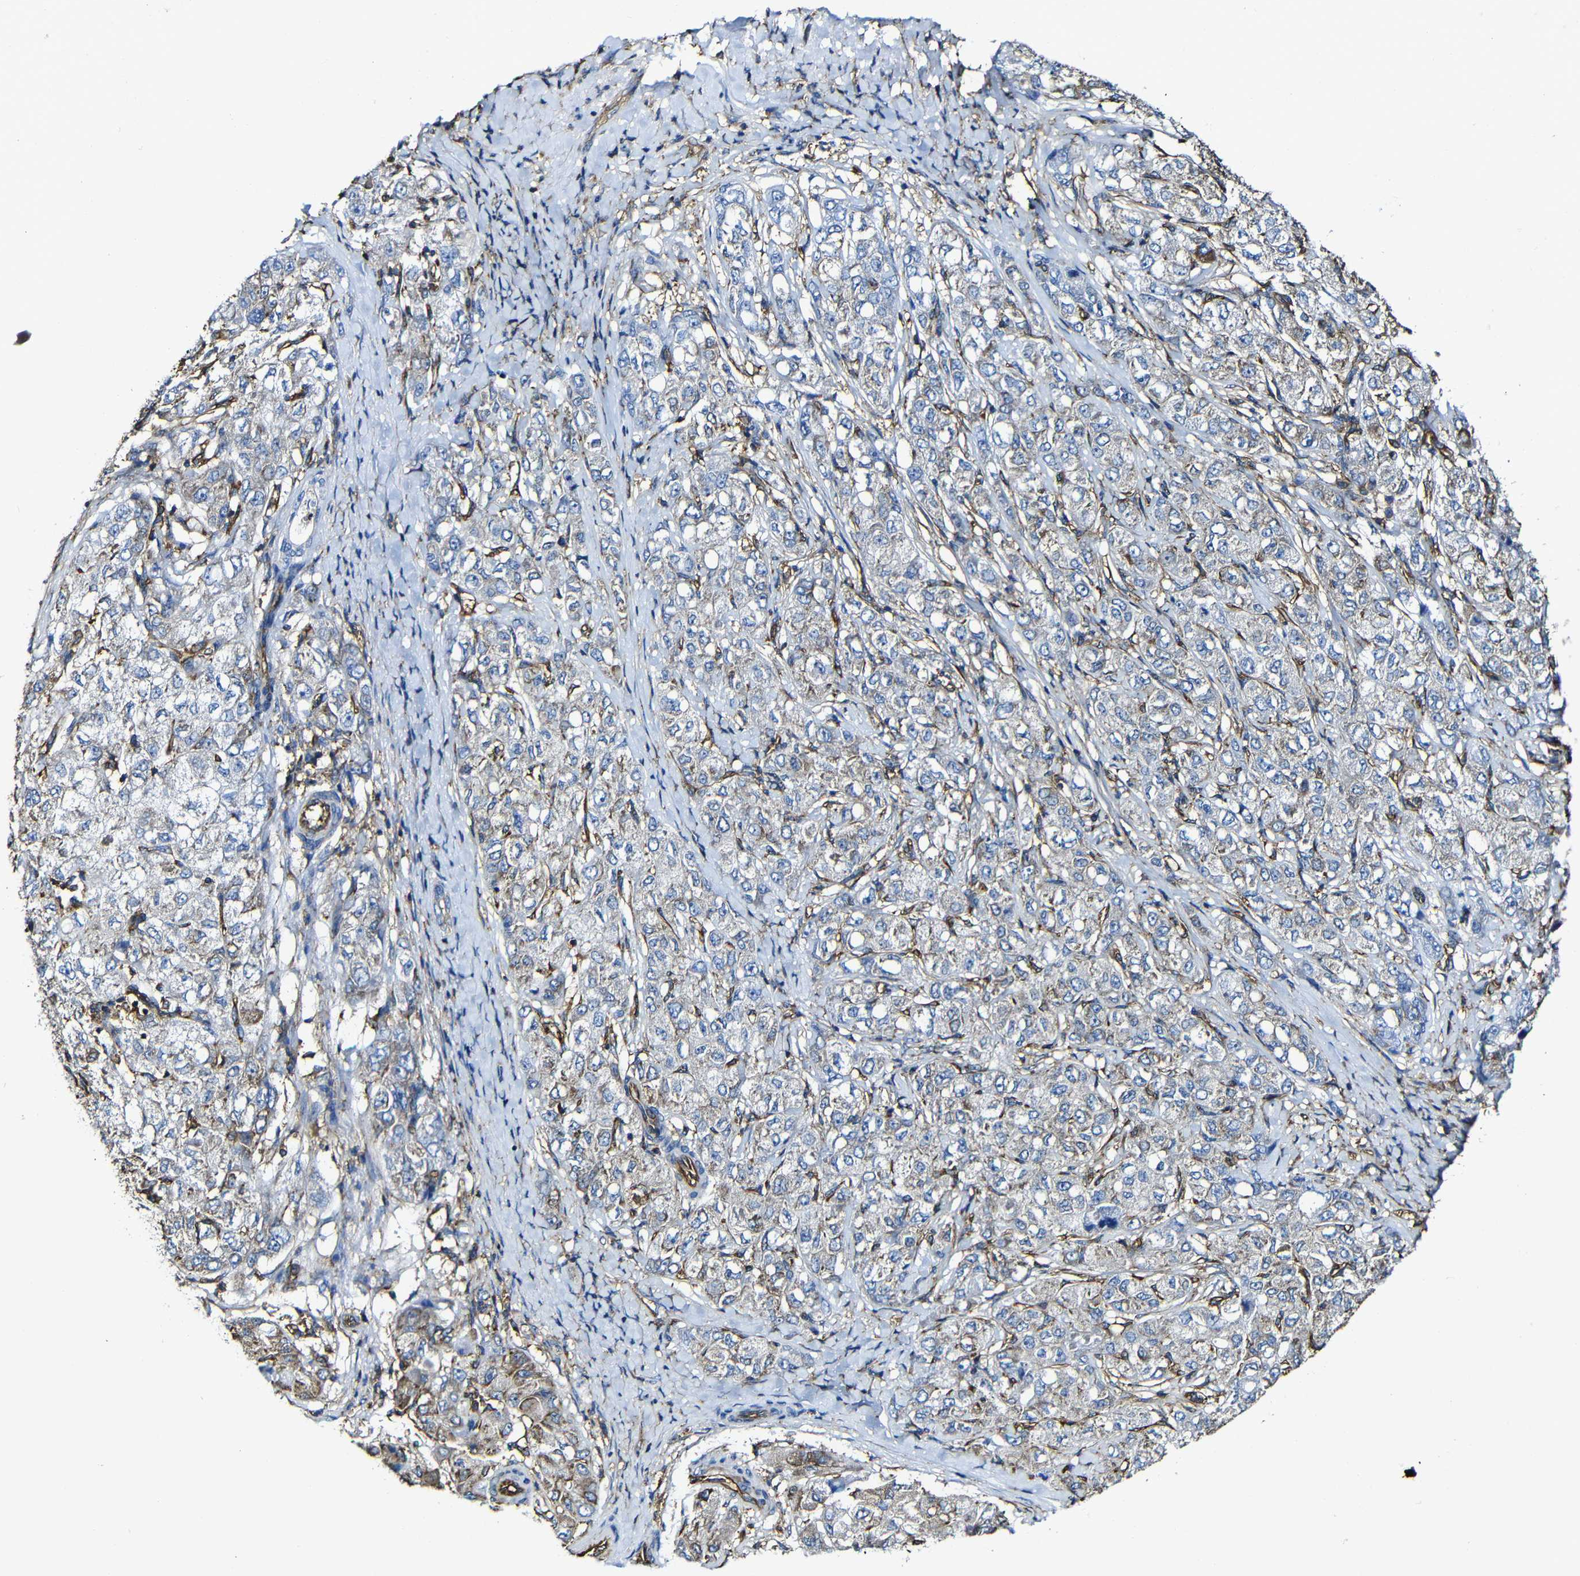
{"staining": {"intensity": "moderate", "quantity": "25%-75%", "location": "cytoplasmic/membranous"}, "tissue": "liver cancer", "cell_type": "Tumor cells", "image_type": "cancer", "snomed": [{"axis": "morphology", "description": "Carcinoma, Hepatocellular, NOS"}, {"axis": "topography", "description": "Liver"}], "caption": "Hepatocellular carcinoma (liver) was stained to show a protein in brown. There is medium levels of moderate cytoplasmic/membranous expression in approximately 25%-75% of tumor cells. (IHC, brightfield microscopy, high magnification).", "gene": "MSN", "patient": {"sex": "male", "age": 80}}